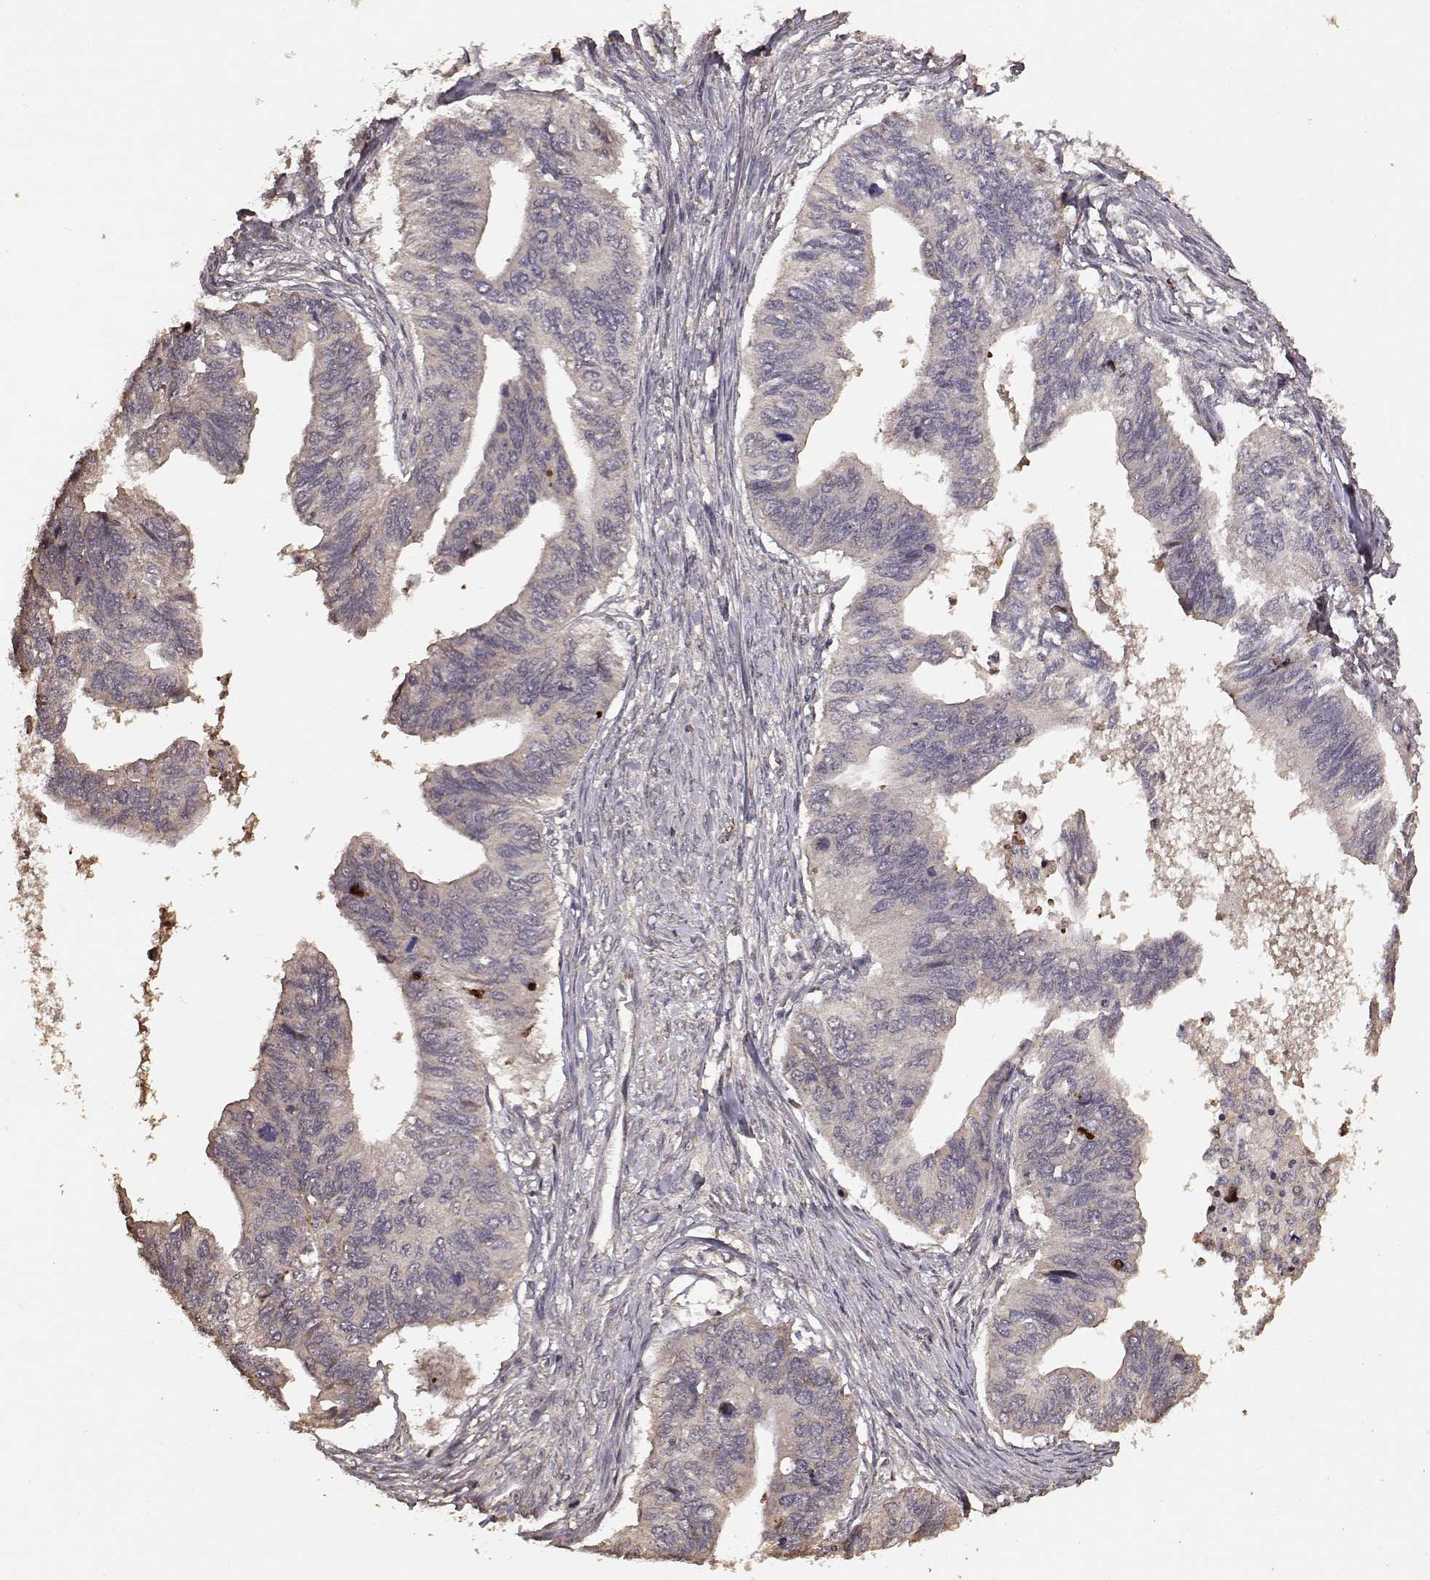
{"staining": {"intensity": "weak", "quantity": "25%-75%", "location": "cytoplasmic/membranous"}, "tissue": "ovarian cancer", "cell_type": "Tumor cells", "image_type": "cancer", "snomed": [{"axis": "morphology", "description": "Cystadenocarcinoma, mucinous, NOS"}, {"axis": "topography", "description": "Ovary"}], "caption": "Protein positivity by immunohistochemistry shows weak cytoplasmic/membranous positivity in about 25%-75% of tumor cells in mucinous cystadenocarcinoma (ovarian).", "gene": "USP15", "patient": {"sex": "female", "age": 76}}